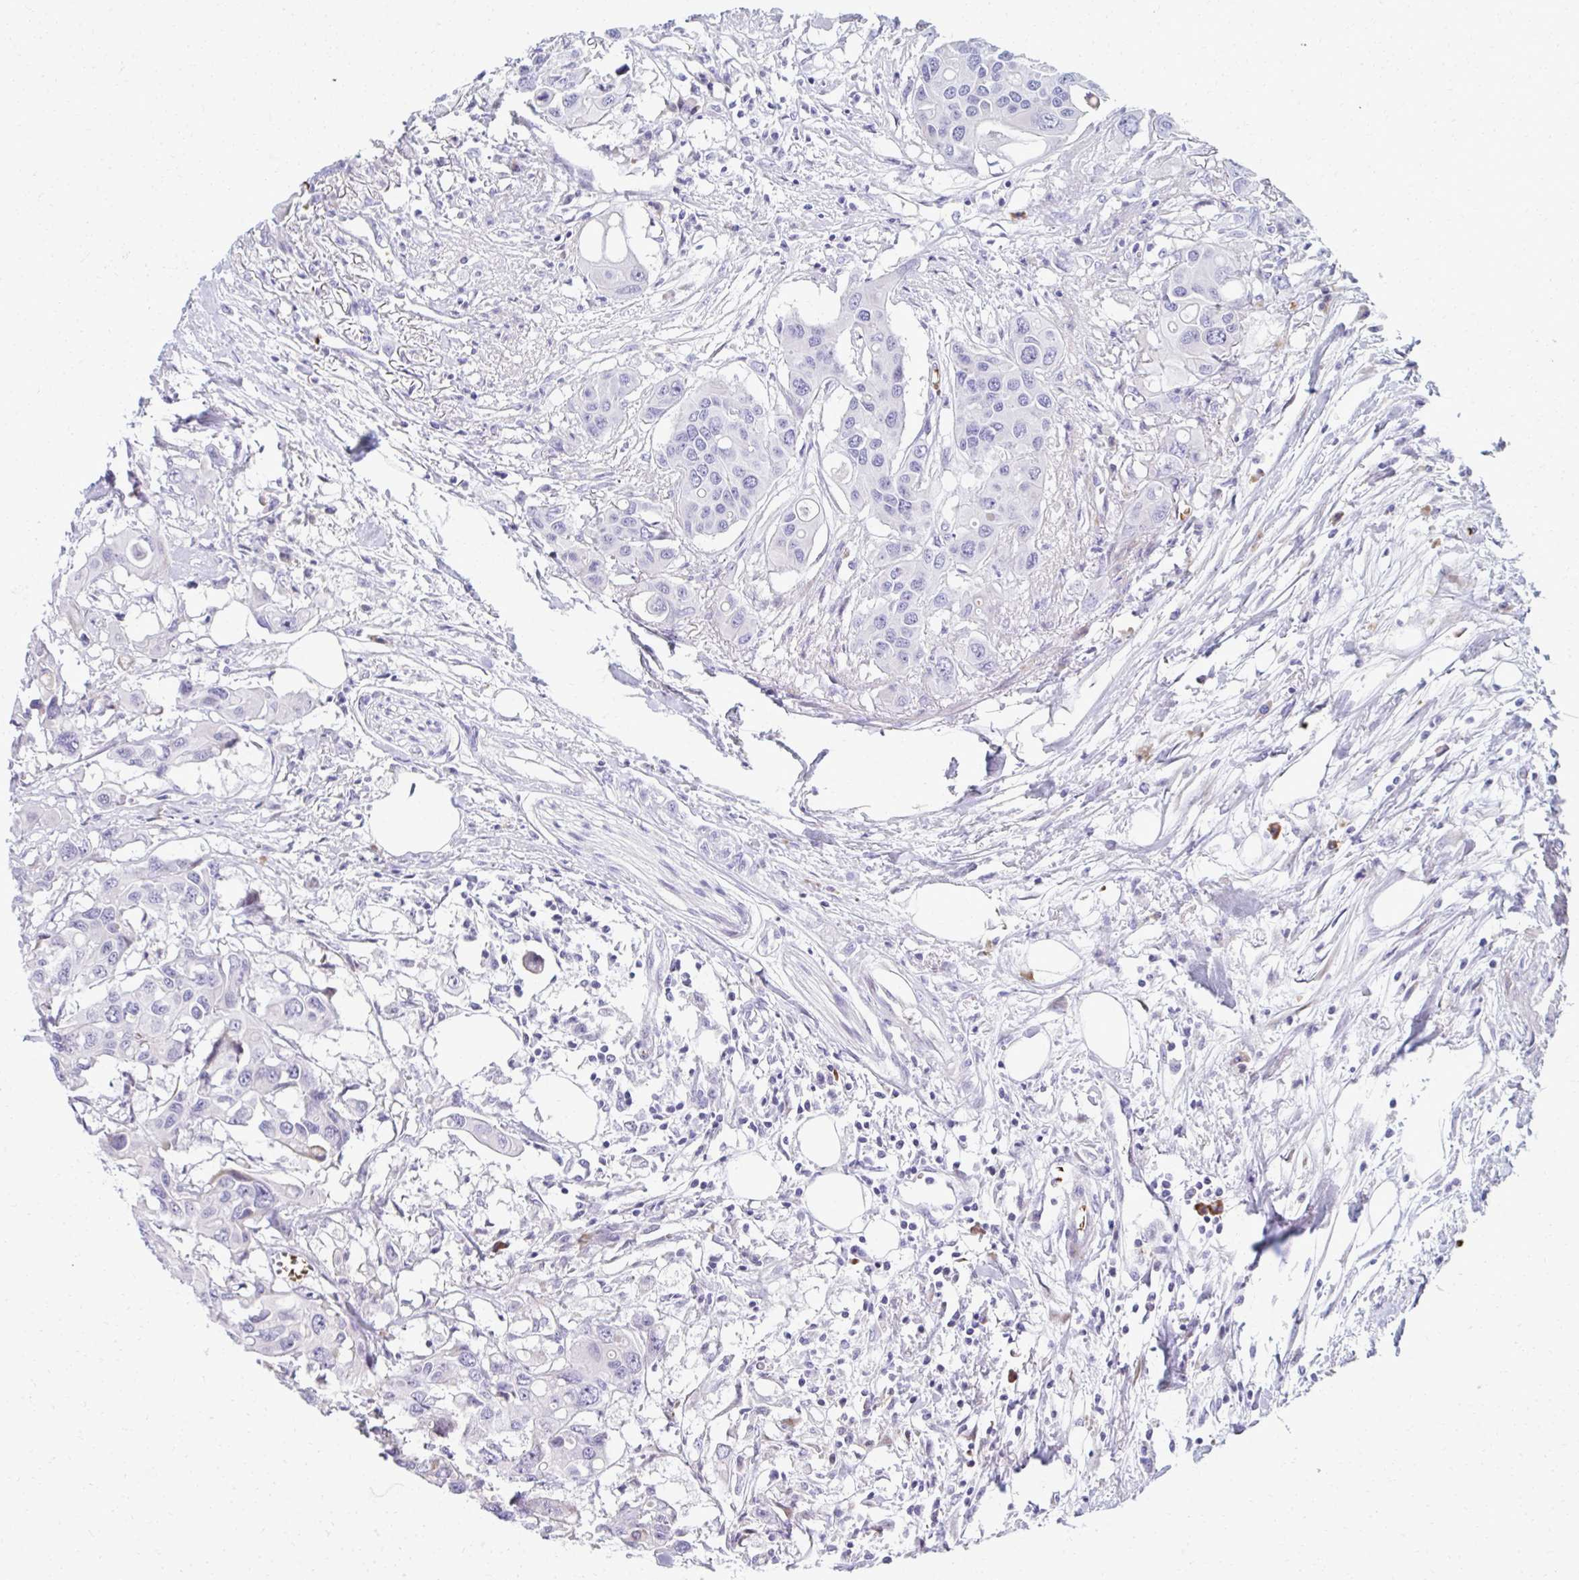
{"staining": {"intensity": "negative", "quantity": "none", "location": "none"}, "tissue": "colorectal cancer", "cell_type": "Tumor cells", "image_type": "cancer", "snomed": [{"axis": "morphology", "description": "Adenocarcinoma, NOS"}, {"axis": "topography", "description": "Colon"}], "caption": "Immunohistochemical staining of adenocarcinoma (colorectal) demonstrates no significant expression in tumor cells. (DAB (3,3'-diaminobenzidine) immunohistochemistry (IHC) with hematoxylin counter stain).", "gene": "FIBCD1", "patient": {"sex": "male", "age": 77}}